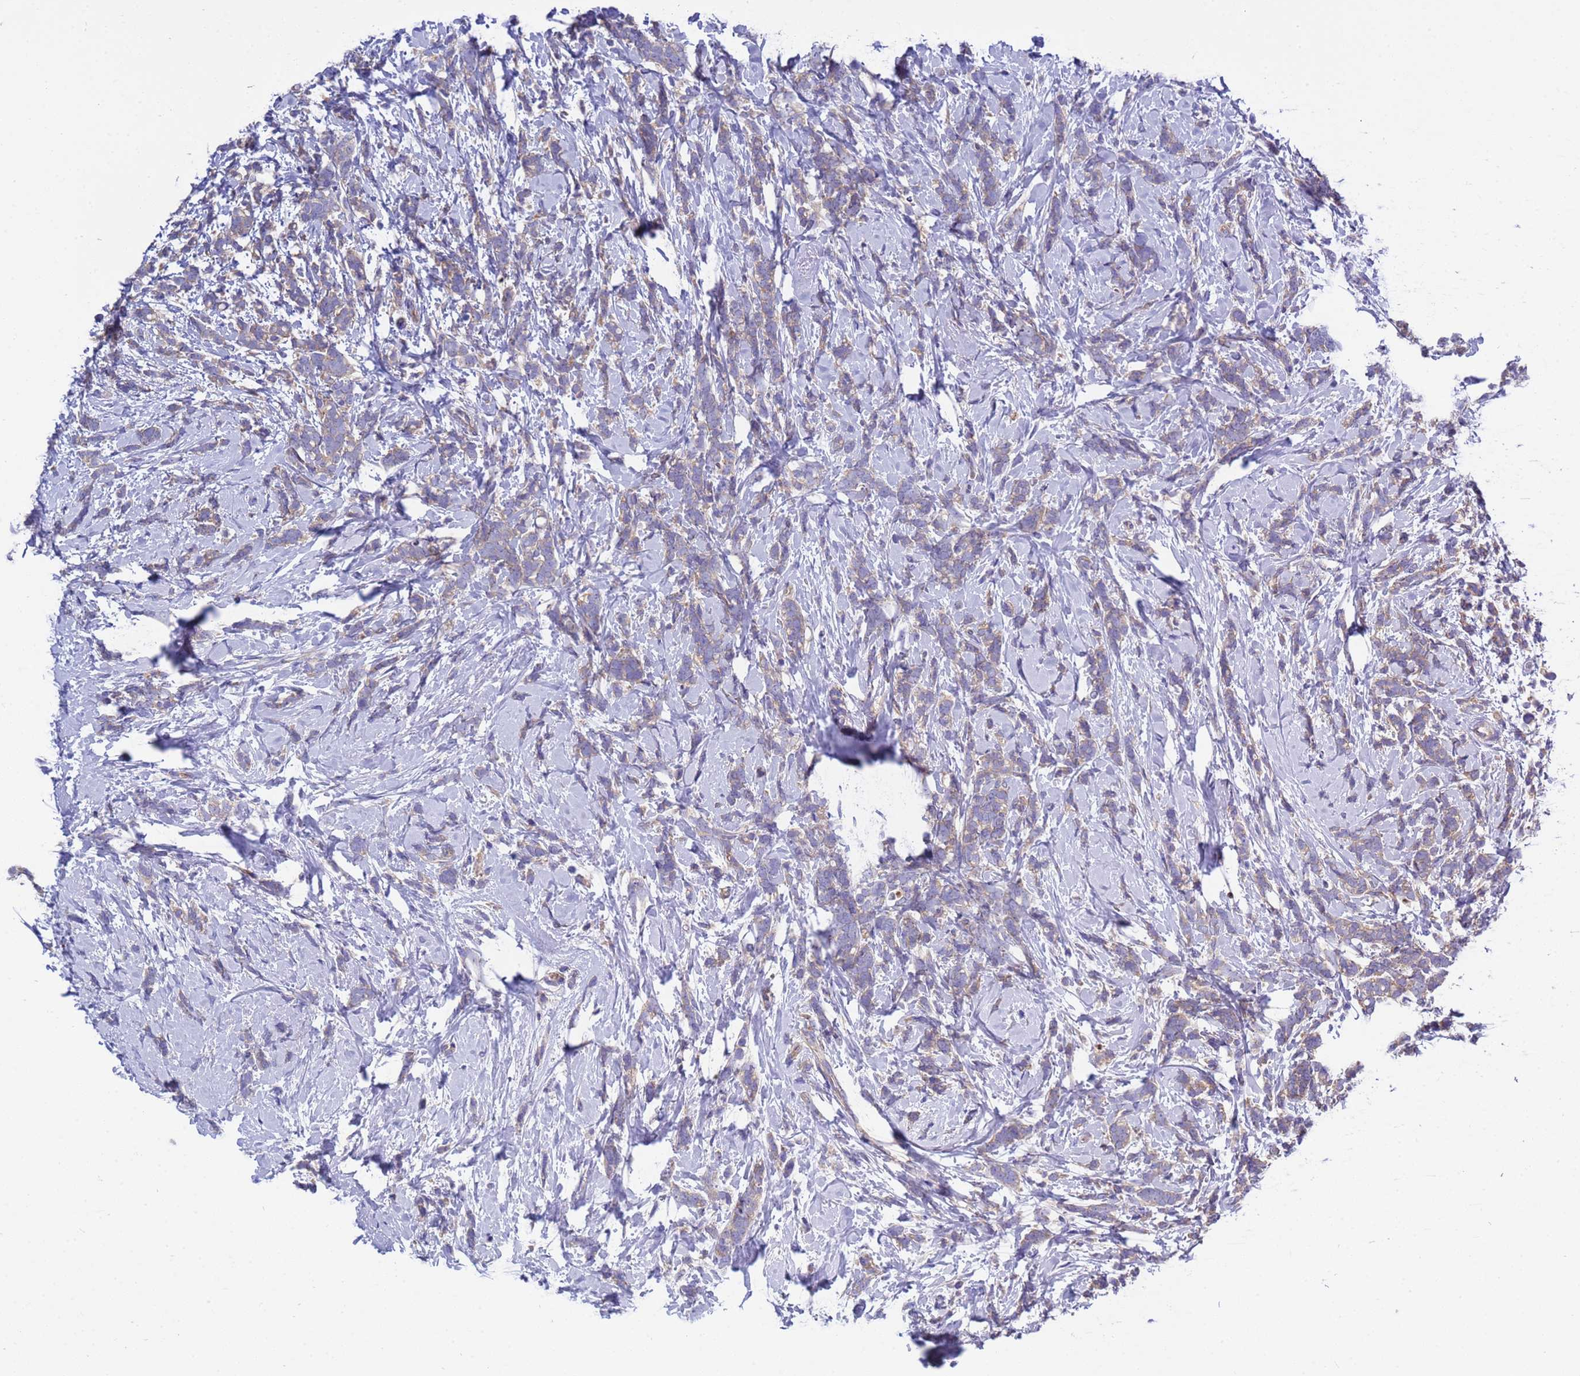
{"staining": {"intensity": "weak", "quantity": ">75%", "location": "cytoplasmic/membranous"}, "tissue": "breast cancer", "cell_type": "Tumor cells", "image_type": "cancer", "snomed": [{"axis": "morphology", "description": "Lobular carcinoma"}, {"axis": "topography", "description": "Breast"}], "caption": "Immunohistochemical staining of human breast lobular carcinoma exhibits low levels of weak cytoplasmic/membranous protein staining in approximately >75% of tumor cells.", "gene": "RC3H2", "patient": {"sex": "female", "age": 58}}